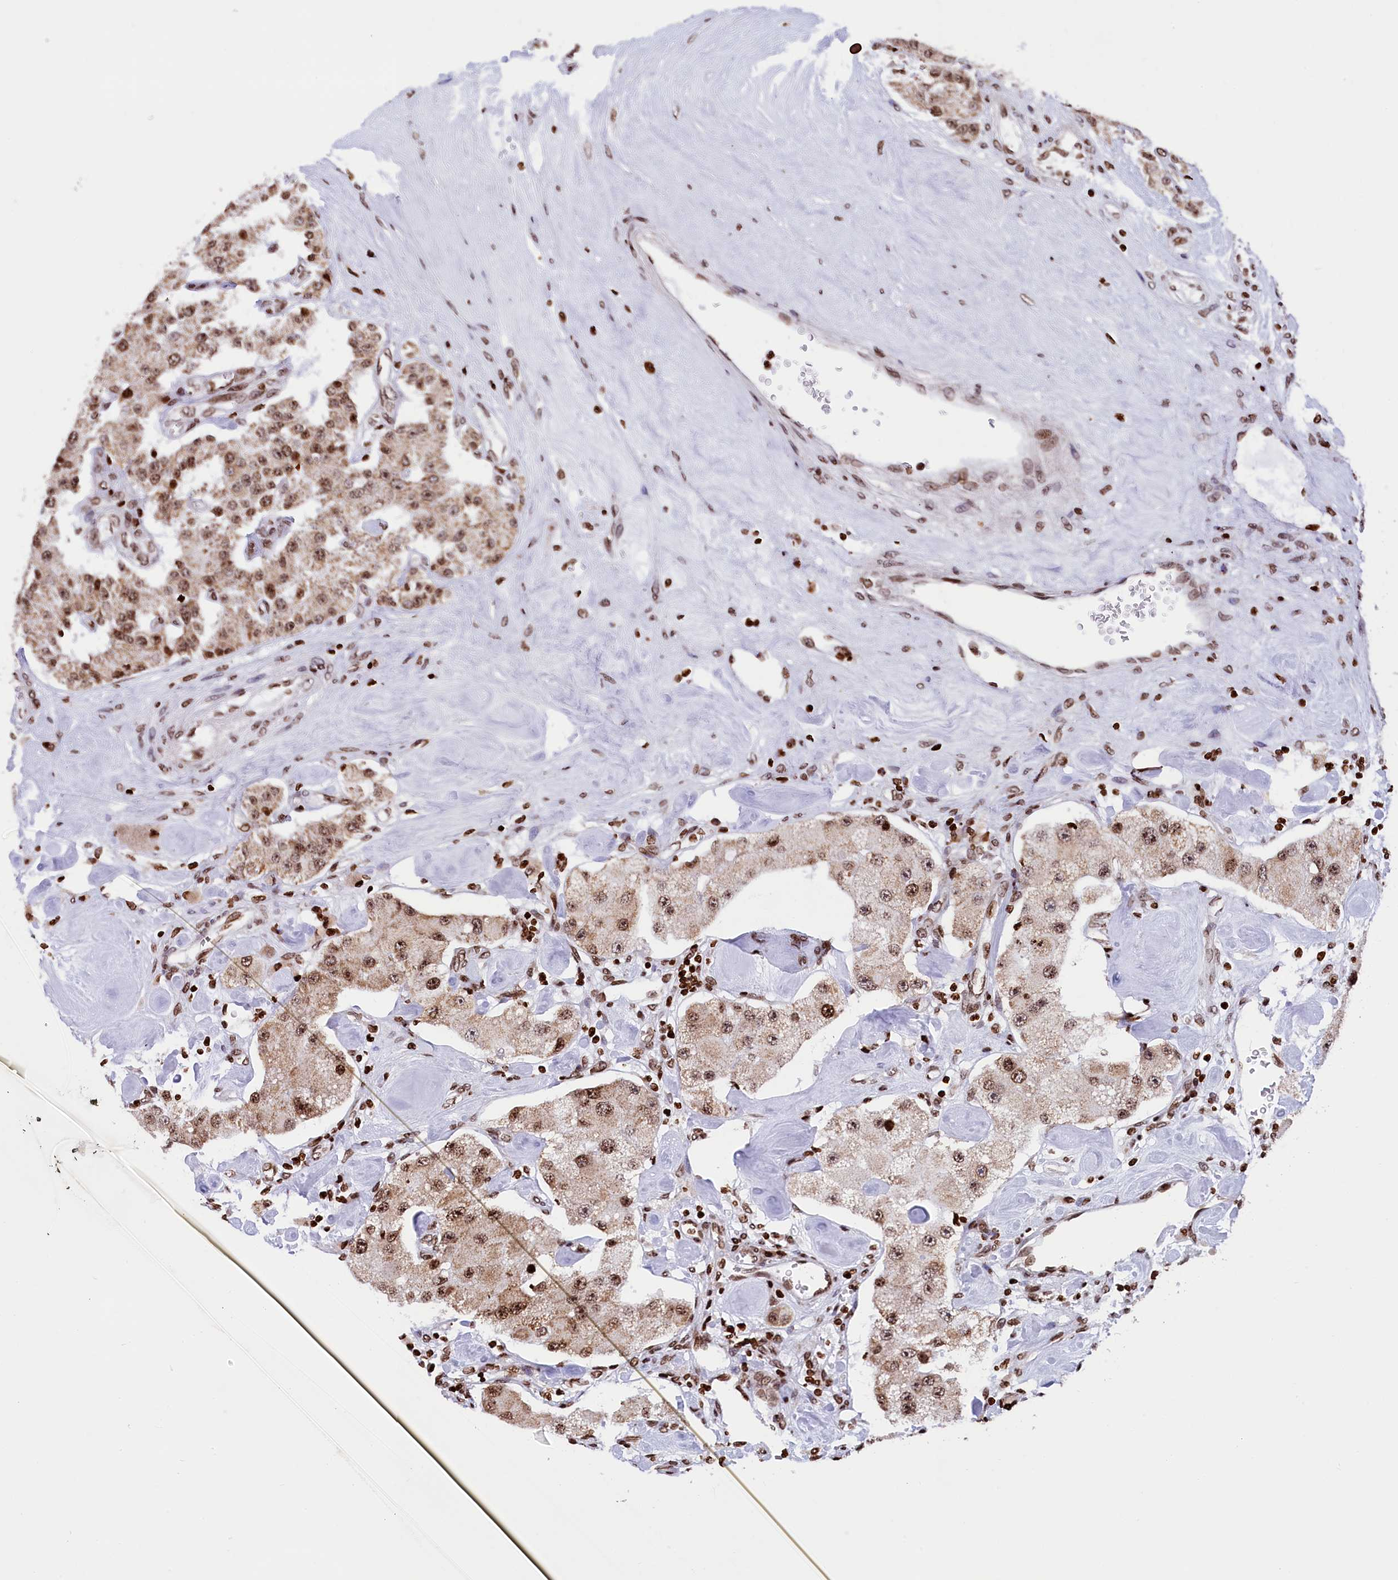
{"staining": {"intensity": "moderate", "quantity": ">75%", "location": "cytoplasmic/membranous,nuclear"}, "tissue": "carcinoid", "cell_type": "Tumor cells", "image_type": "cancer", "snomed": [{"axis": "morphology", "description": "Carcinoid, malignant, NOS"}, {"axis": "topography", "description": "Pancreas"}], "caption": "This micrograph shows carcinoid (malignant) stained with immunohistochemistry (IHC) to label a protein in brown. The cytoplasmic/membranous and nuclear of tumor cells show moderate positivity for the protein. Nuclei are counter-stained blue.", "gene": "TIMM29", "patient": {"sex": "male", "age": 41}}